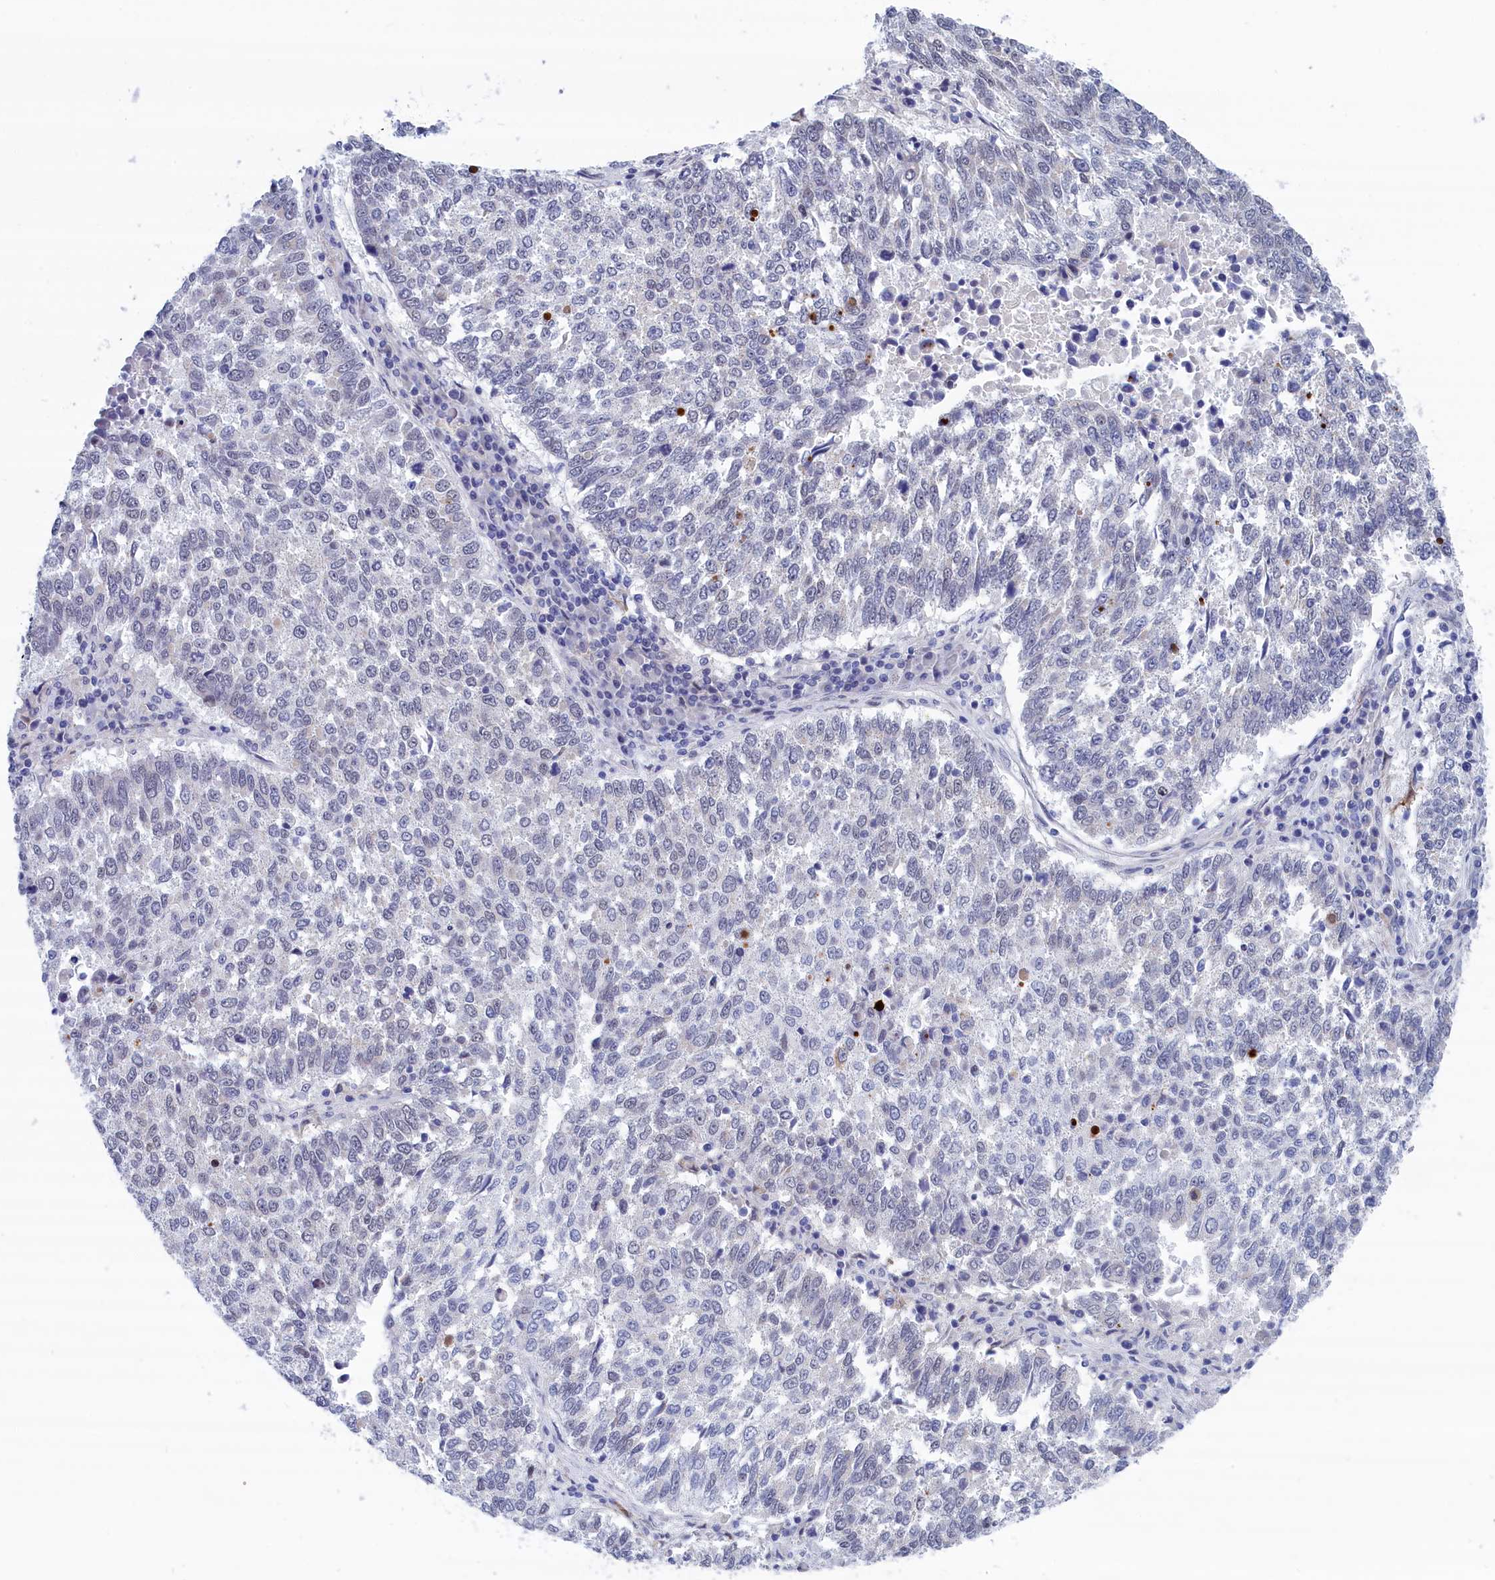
{"staining": {"intensity": "negative", "quantity": "none", "location": "none"}, "tissue": "lung cancer", "cell_type": "Tumor cells", "image_type": "cancer", "snomed": [{"axis": "morphology", "description": "Squamous cell carcinoma, NOS"}, {"axis": "topography", "description": "Lung"}], "caption": "Tumor cells are negative for brown protein staining in squamous cell carcinoma (lung). The staining was performed using DAB to visualize the protein expression in brown, while the nuclei were stained in blue with hematoxylin (Magnification: 20x).", "gene": "WDR83", "patient": {"sex": "male", "age": 73}}